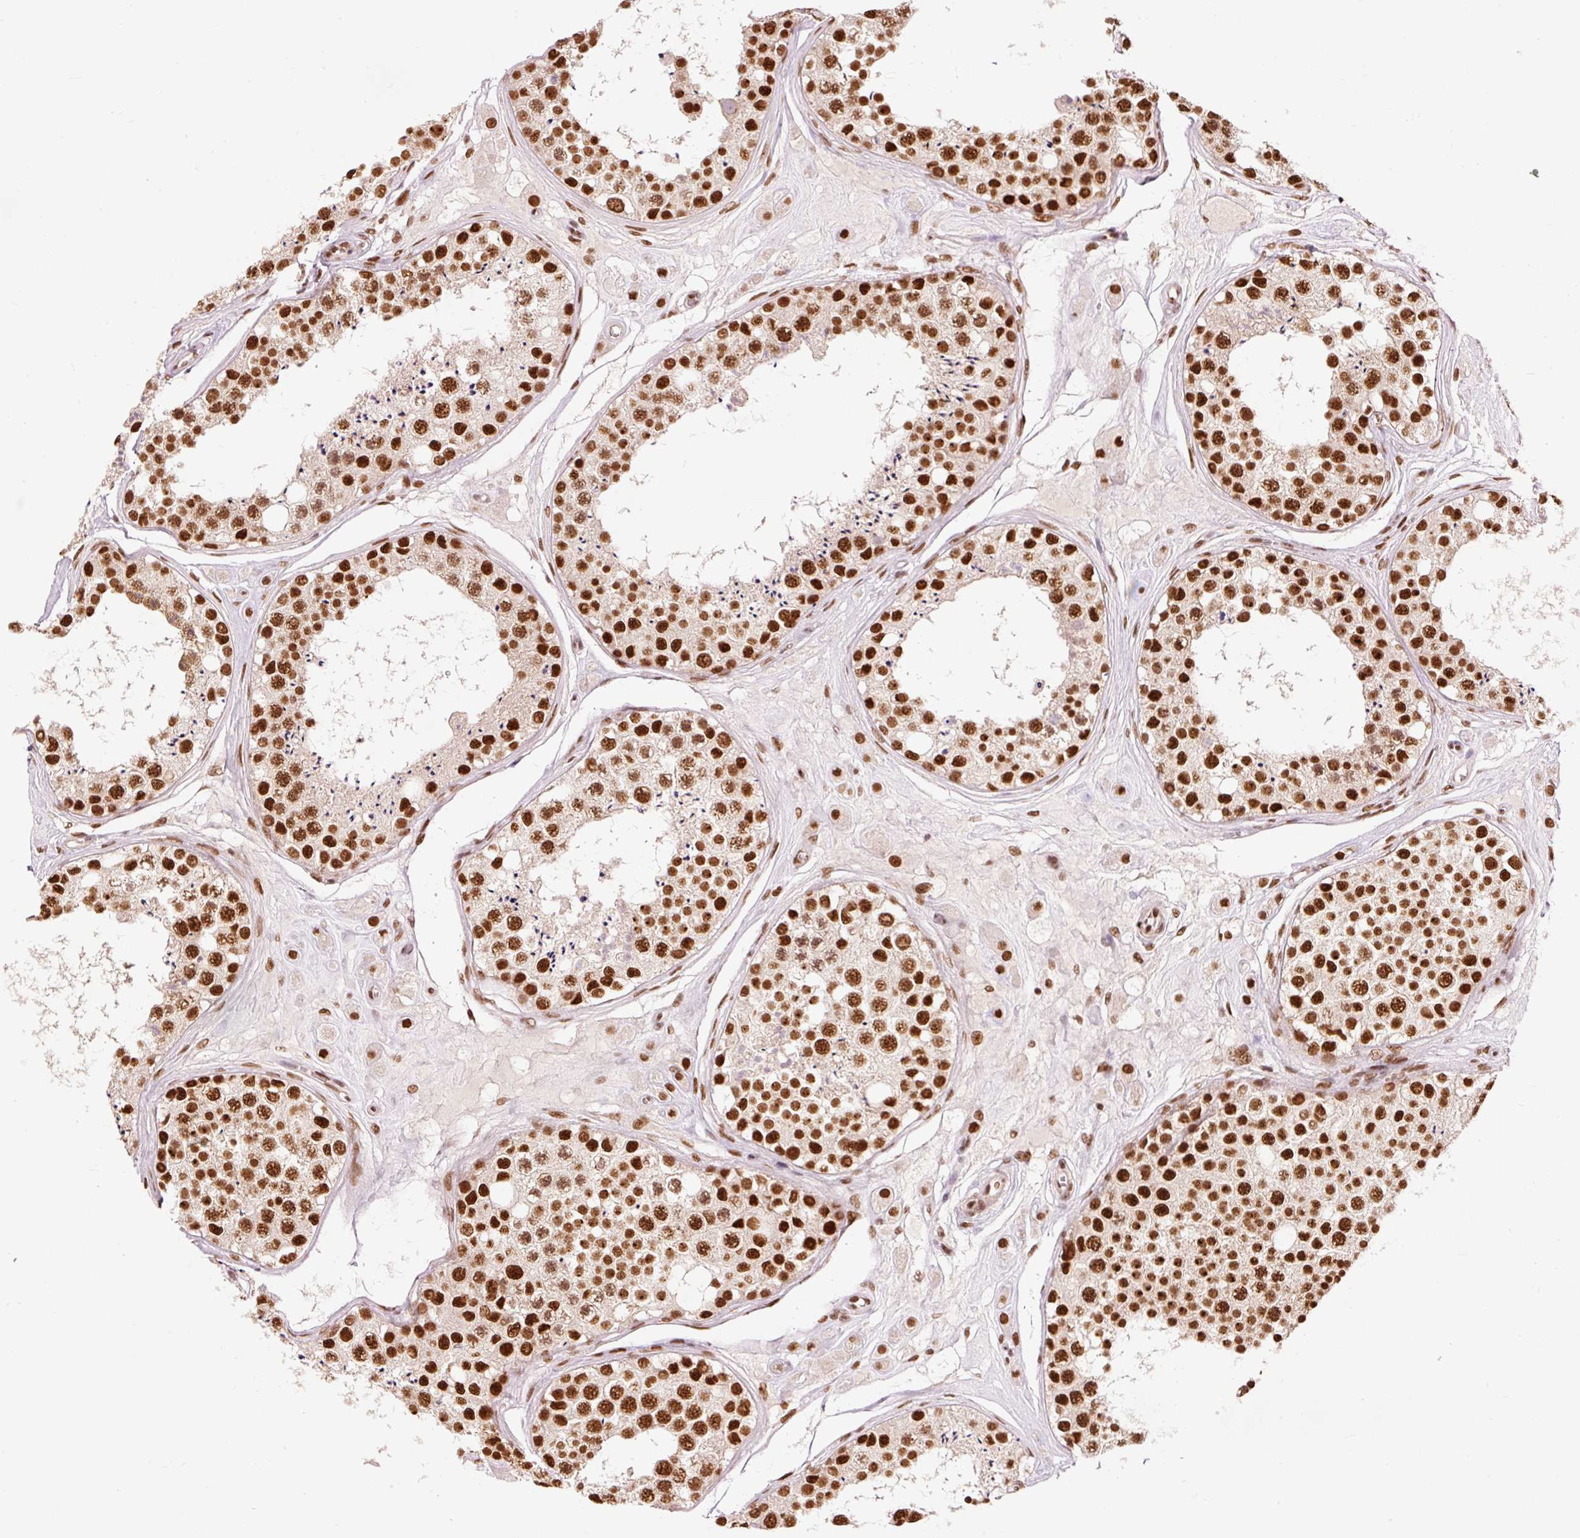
{"staining": {"intensity": "strong", "quantity": ">75%", "location": "nuclear"}, "tissue": "testis", "cell_type": "Cells in seminiferous ducts", "image_type": "normal", "snomed": [{"axis": "morphology", "description": "Normal tissue, NOS"}, {"axis": "topography", "description": "Testis"}], "caption": "Testis stained with a protein marker reveals strong staining in cells in seminiferous ducts.", "gene": "ZBTB44", "patient": {"sex": "male", "age": 25}}